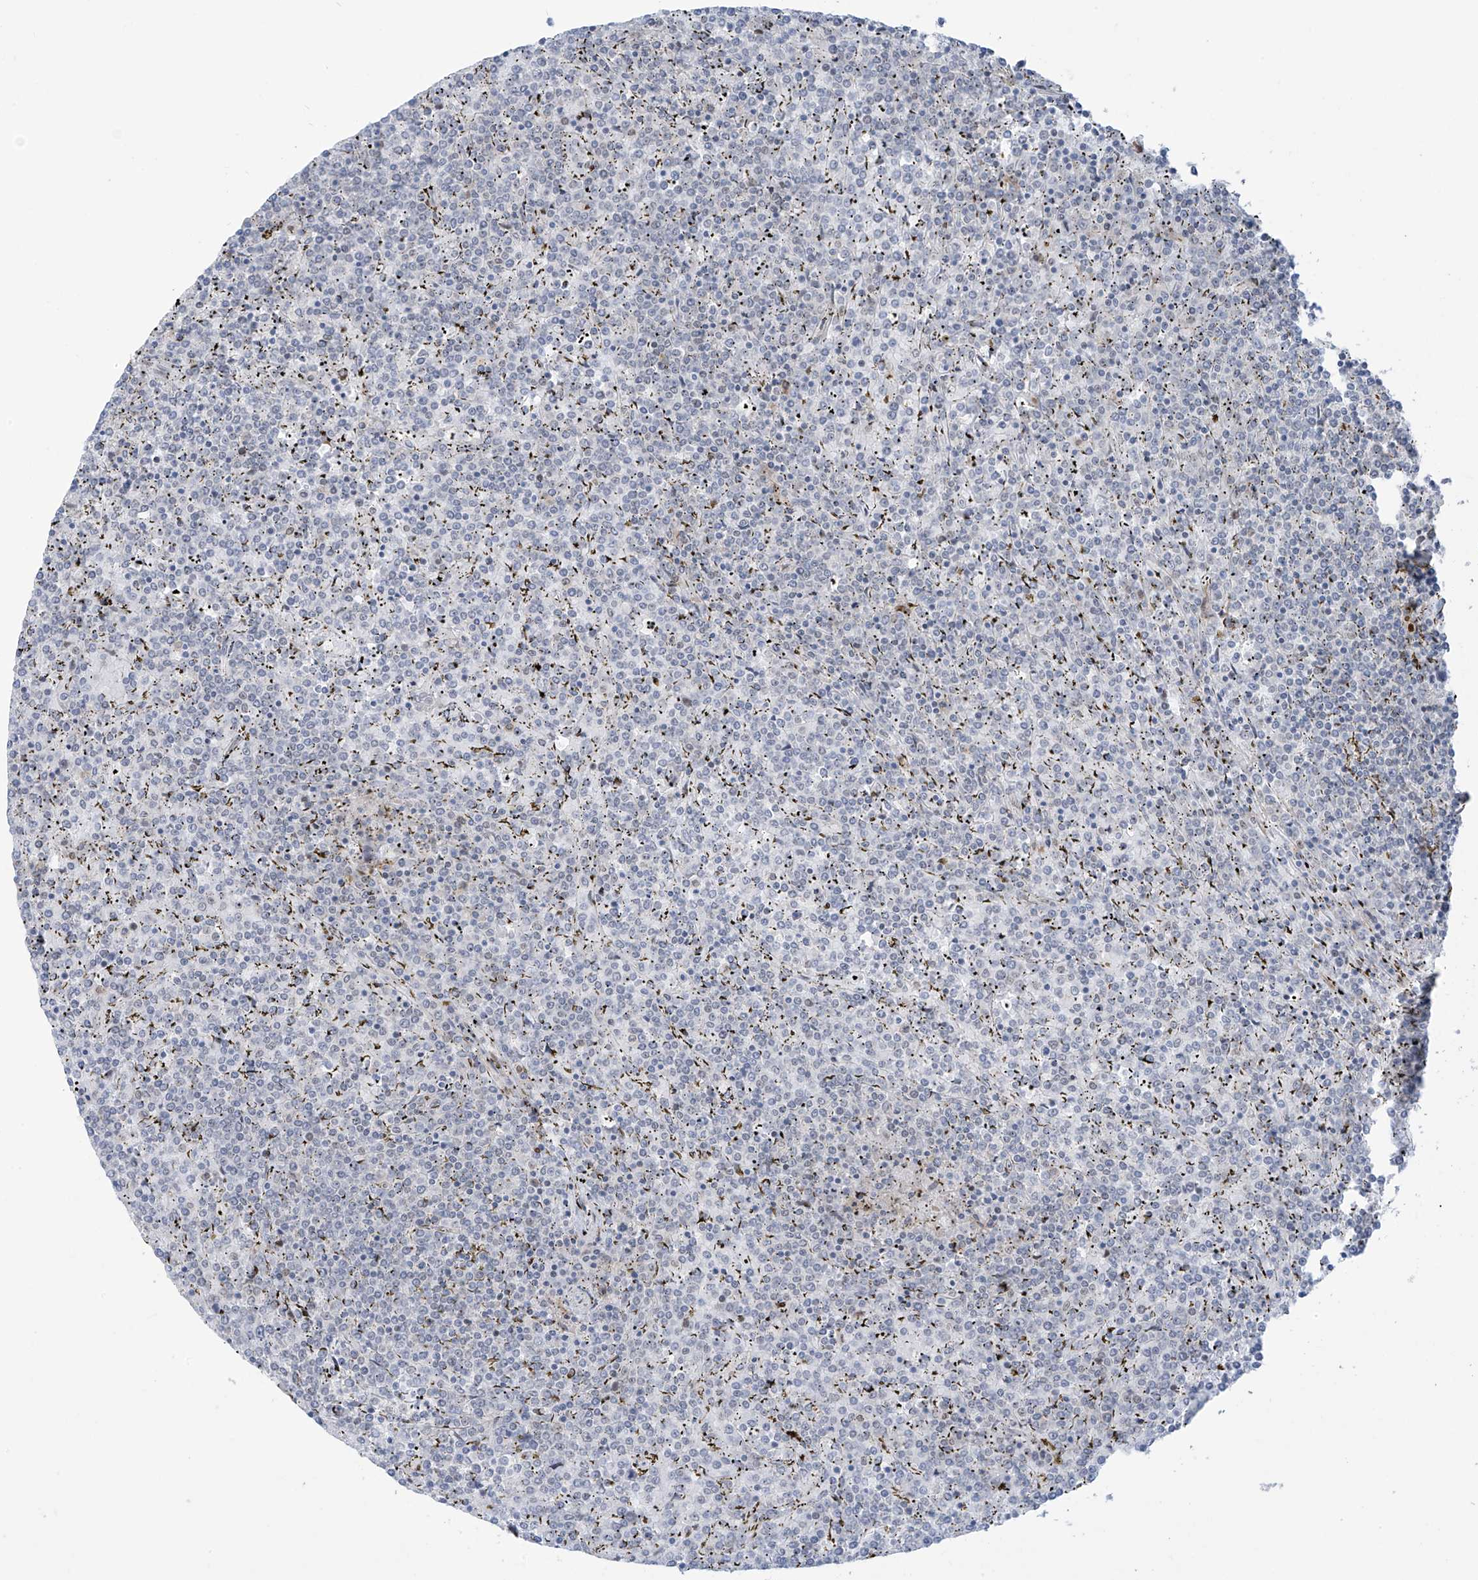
{"staining": {"intensity": "negative", "quantity": "none", "location": "none"}, "tissue": "lymphoma", "cell_type": "Tumor cells", "image_type": "cancer", "snomed": [{"axis": "morphology", "description": "Malignant lymphoma, non-Hodgkin's type, Low grade"}, {"axis": "topography", "description": "Spleen"}], "caption": "Lymphoma stained for a protein using immunohistochemistry (IHC) displays no expression tumor cells.", "gene": "LIN9", "patient": {"sex": "female", "age": 19}}